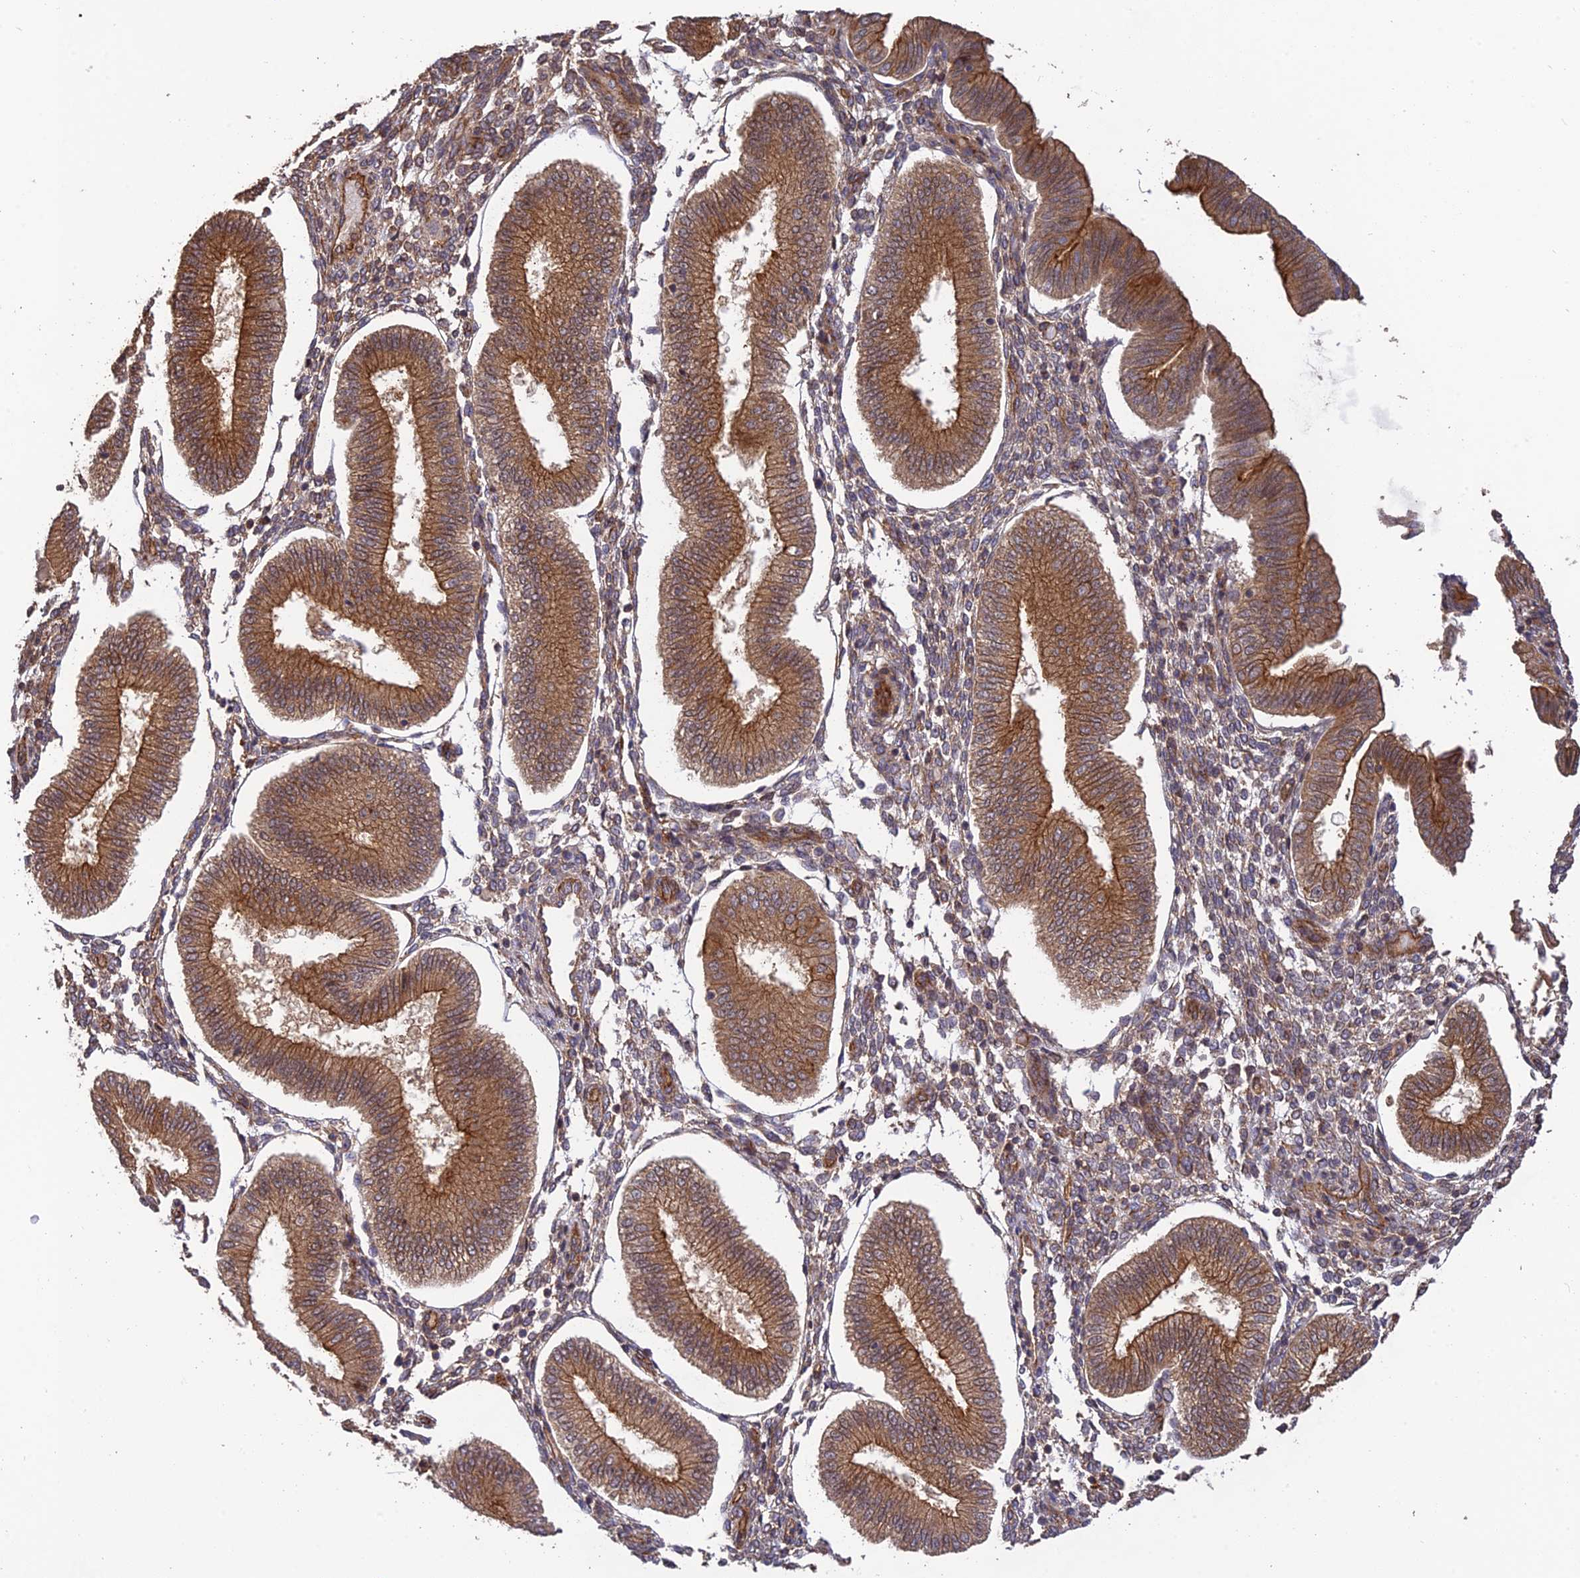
{"staining": {"intensity": "weak", "quantity": "25%-75%", "location": "cytoplasmic/membranous"}, "tissue": "endometrium", "cell_type": "Cells in endometrial stroma", "image_type": "normal", "snomed": [{"axis": "morphology", "description": "Normal tissue, NOS"}, {"axis": "topography", "description": "Endometrium"}], "caption": "Weak cytoplasmic/membranous protein staining is identified in approximately 25%-75% of cells in endometrial stroma in endometrium. (DAB IHC with brightfield microscopy, high magnification).", "gene": "HOMER2", "patient": {"sex": "female", "age": 39}}